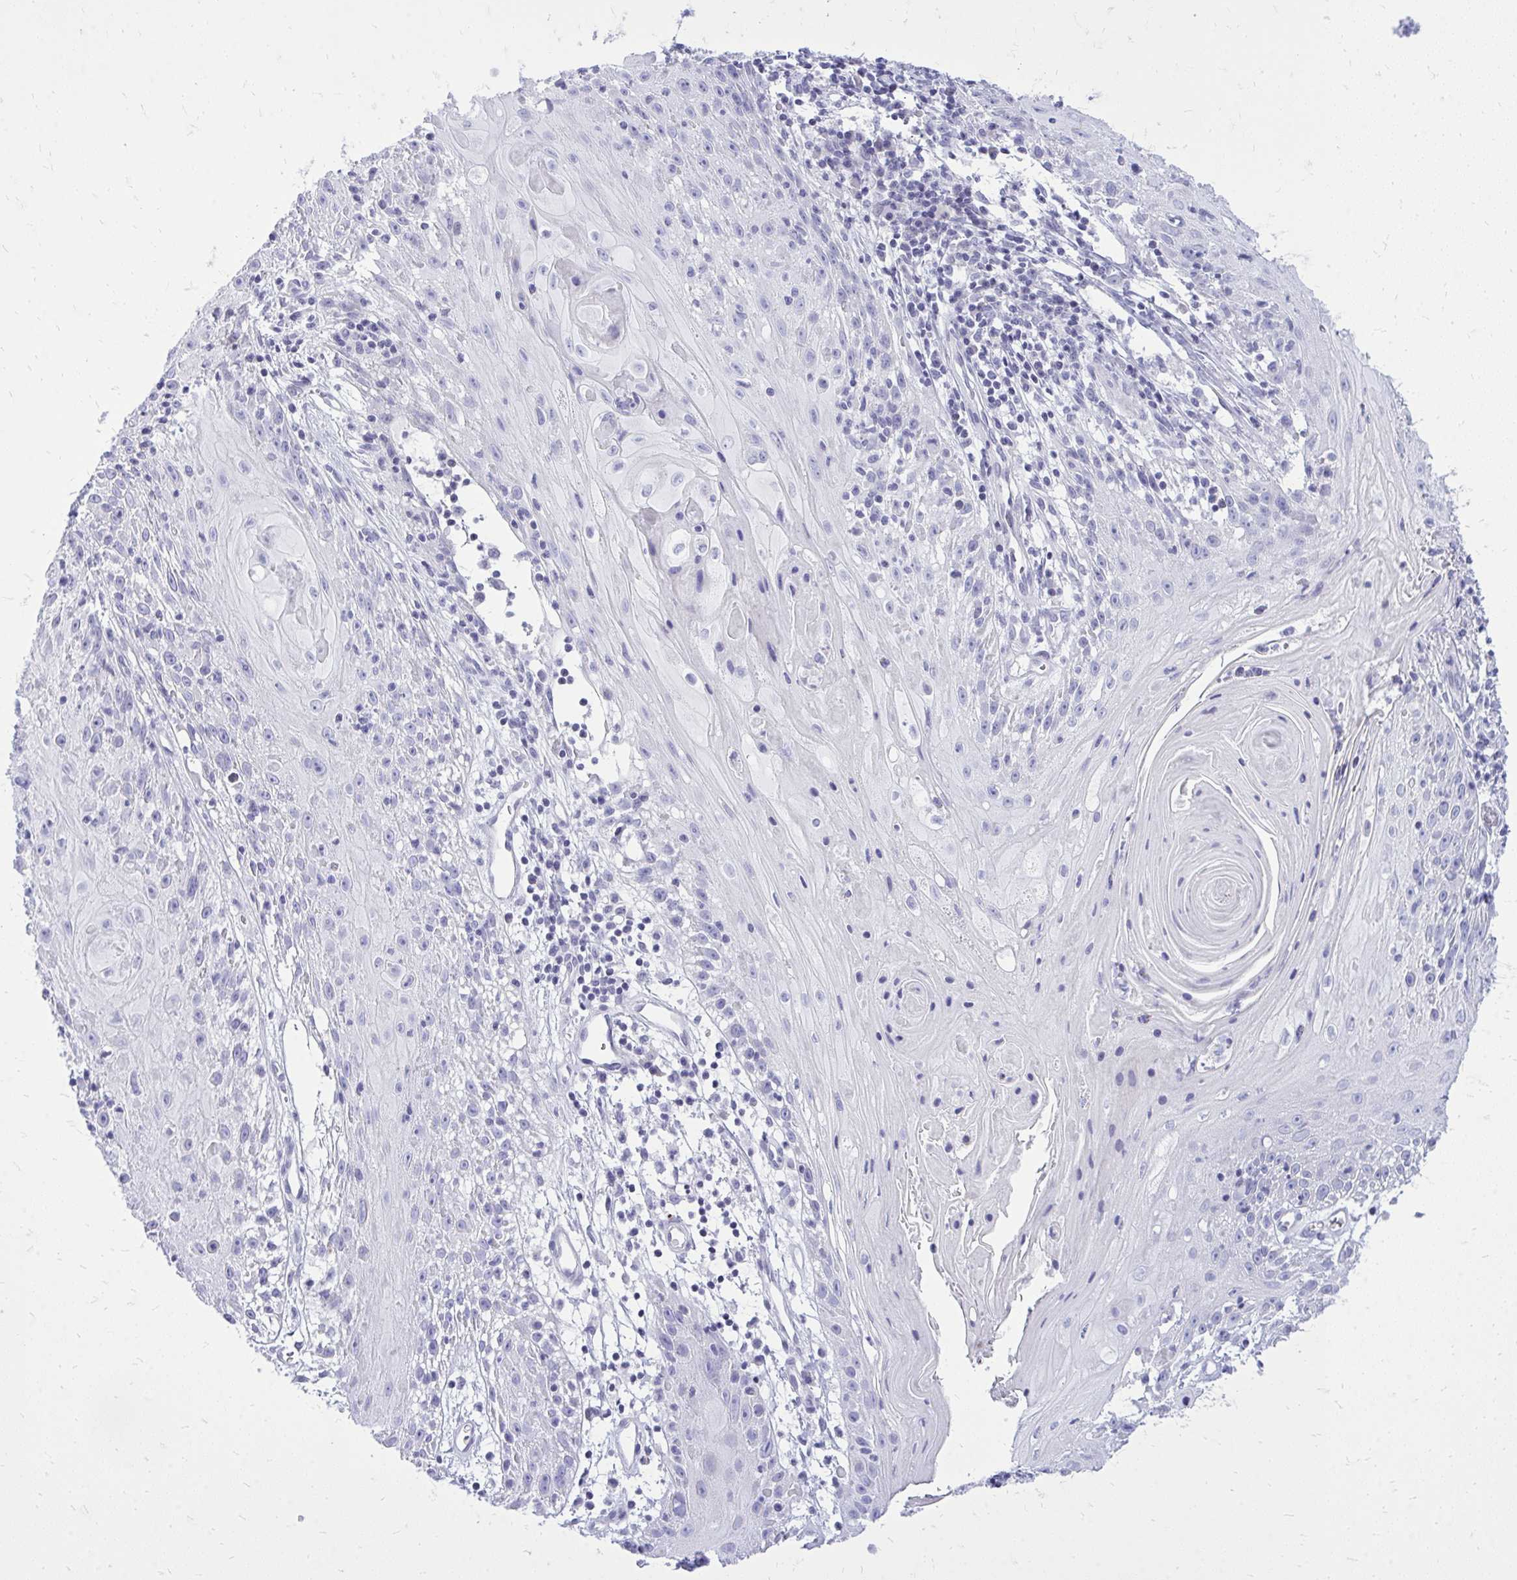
{"staining": {"intensity": "negative", "quantity": "none", "location": "none"}, "tissue": "skin cancer", "cell_type": "Tumor cells", "image_type": "cancer", "snomed": [{"axis": "morphology", "description": "Squamous cell carcinoma, NOS"}, {"axis": "topography", "description": "Skin"}, {"axis": "topography", "description": "Vulva"}], "caption": "This histopathology image is of skin squamous cell carcinoma stained with immunohistochemistry (IHC) to label a protein in brown with the nuclei are counter-stained blue. There is no expression in tumor cells. (Stains: DAB IHC with hematoxylin counter stain, Microscopy: brightfield microscopy at high magnification).", "gene": "GABRA1", "patient": {"sex": "female", "age": 76}}